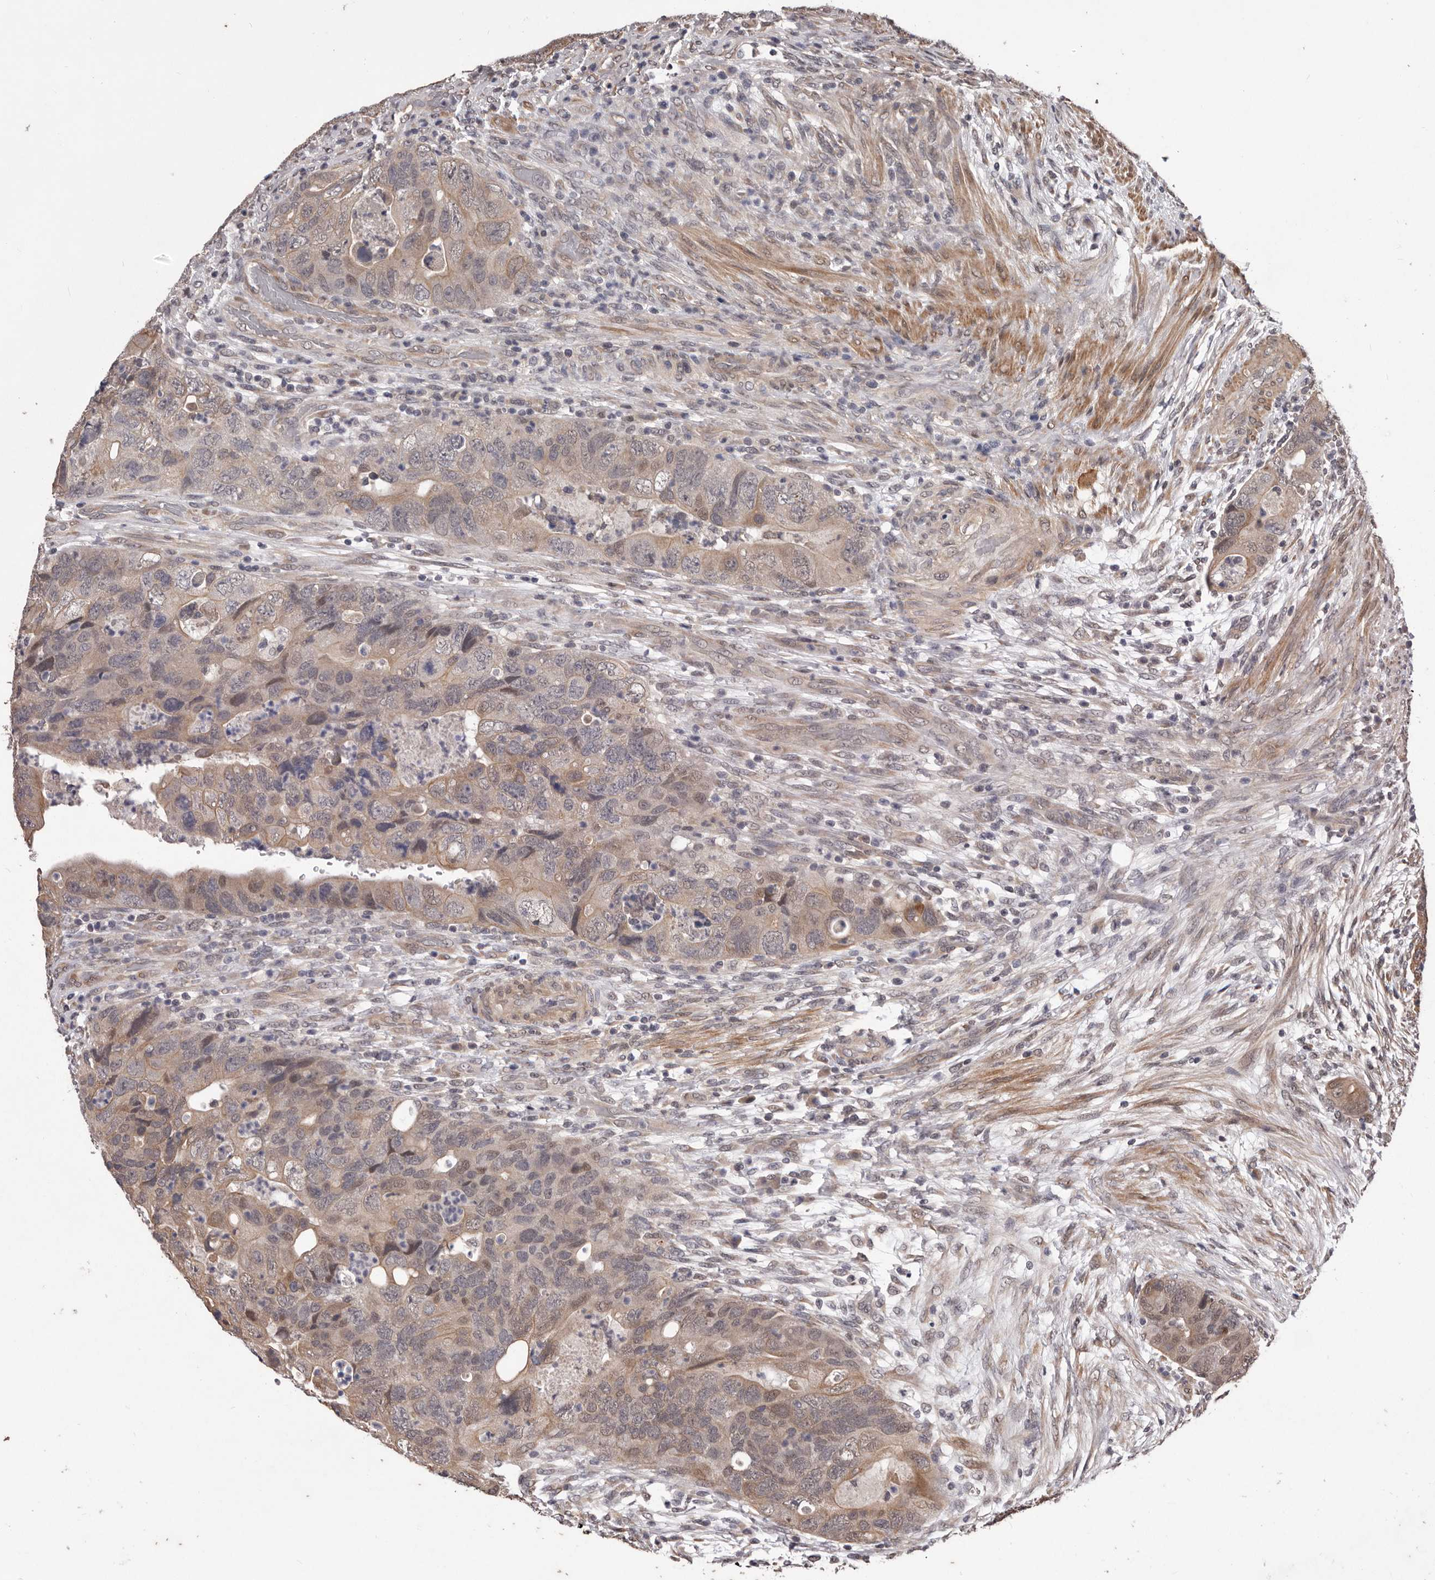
{"staining": {"intensity": "weak", "quantity": "25%-75%", "location": "cytoplasmic/membranous"}, "tissue": "colorectal cancer", "cell_type": "Tumor cells", "image_type": "cancer", "snomed": [{"axis": "morphology", "description": "Adenocarcinoma, NOS"}, {"axis": "topography", "description": "Rectum"}], "caption": "This is an image of immunohistochemistry (IHC) staining of colorectal adenocarcinoma, which shows weak expression in the cytoplasmic/membranous of tumor cells.", "gene": "CELF3", "patient": {"sex": "male", "age": 63}}